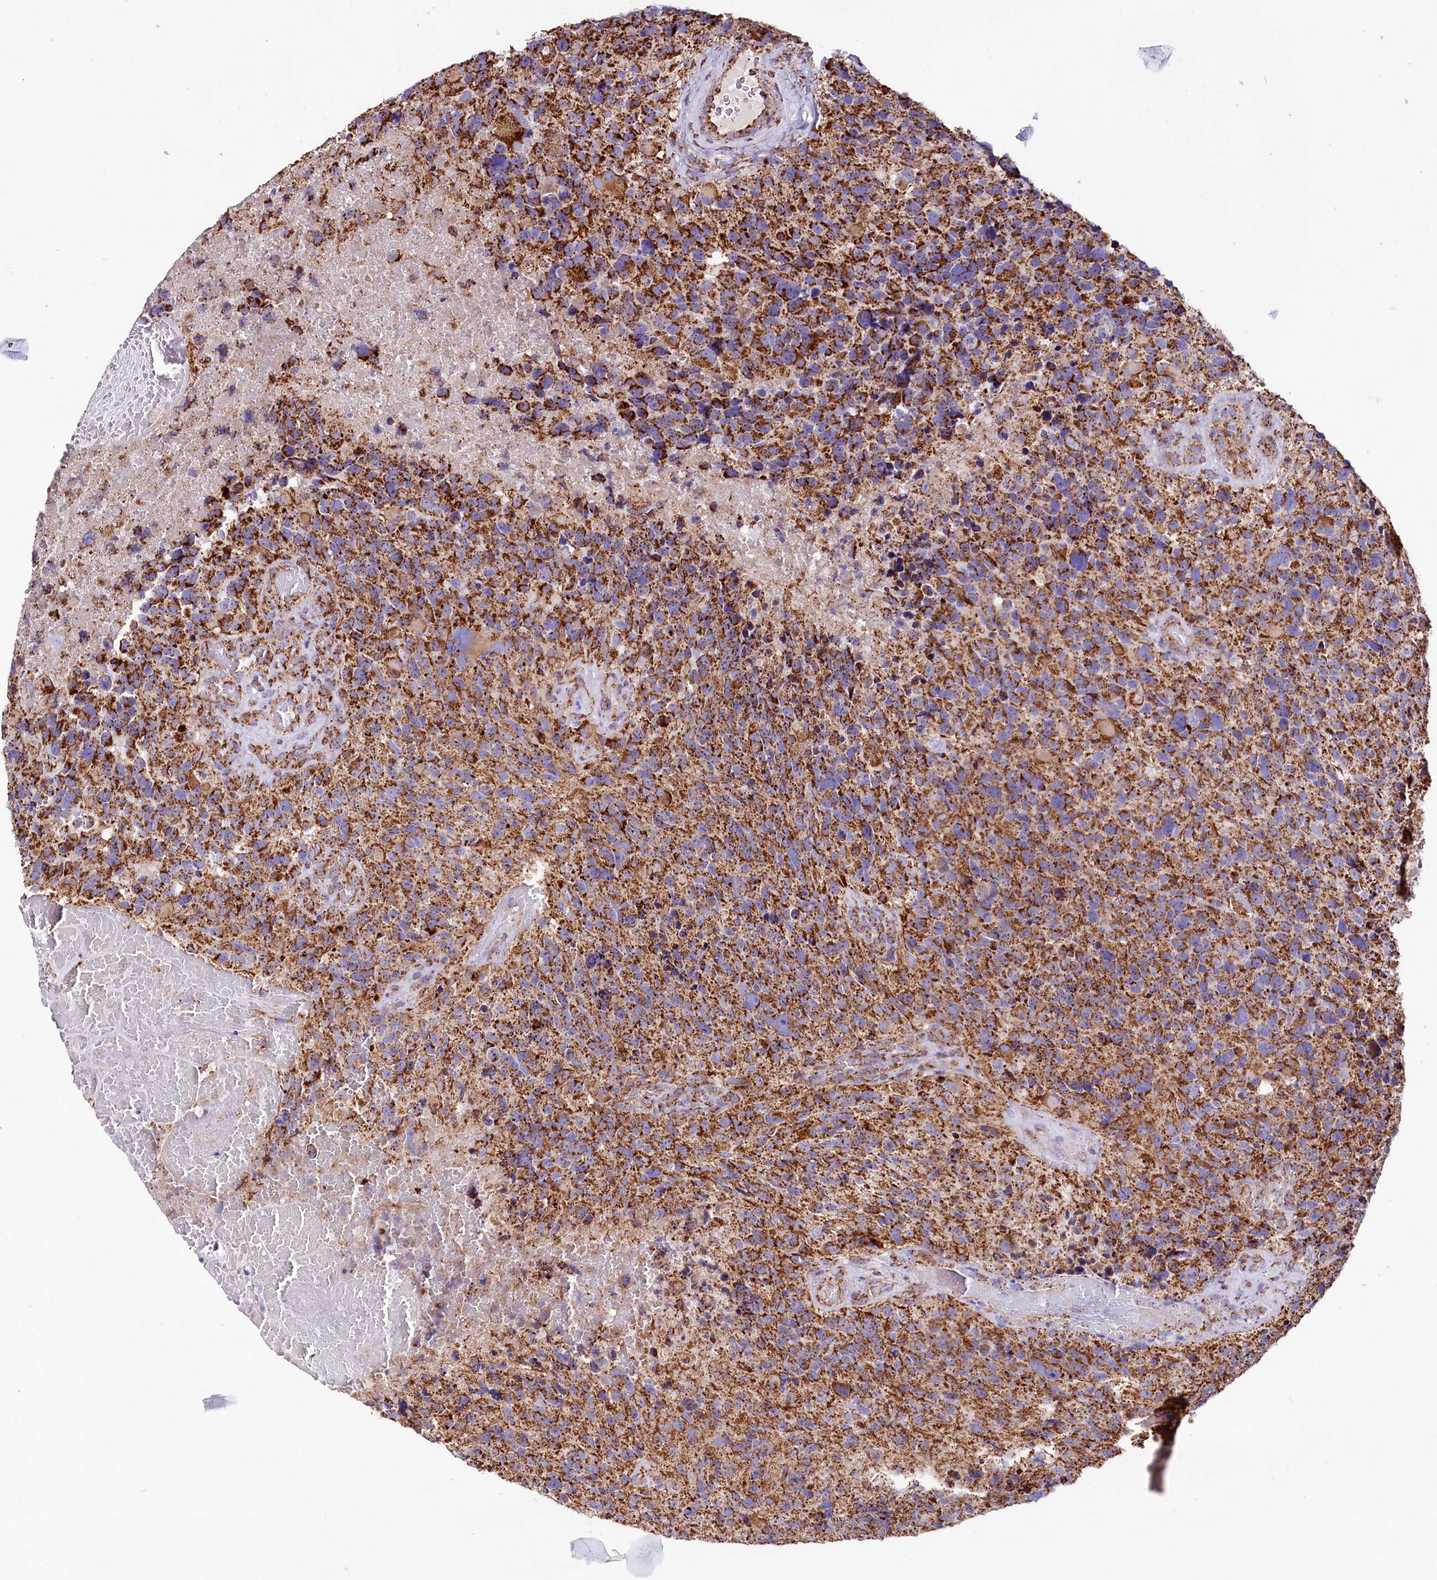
{"staining": {"intensity": "strong", "quantity": ">75%", "location": "cytoplasmic/membranous"}, "tissue": "glioma", "cell_type": "Tumor cells", "image_type": "cancer", "snomed": [{"axis": "morphology", "description": "Glioma, malignant, High grade"}, {"axis": "topography", "description": "Brain"}], "caption": "IHC (DAB (3,3'-diaminobenzidine)) staining of human high-grade glioma (malignant) exhibits strong cytoplasmic/membranous protein staining in approximately >75% of tumor cells.", "gene": "APLP2", "patient": {"sex": "male", "age": 69}}